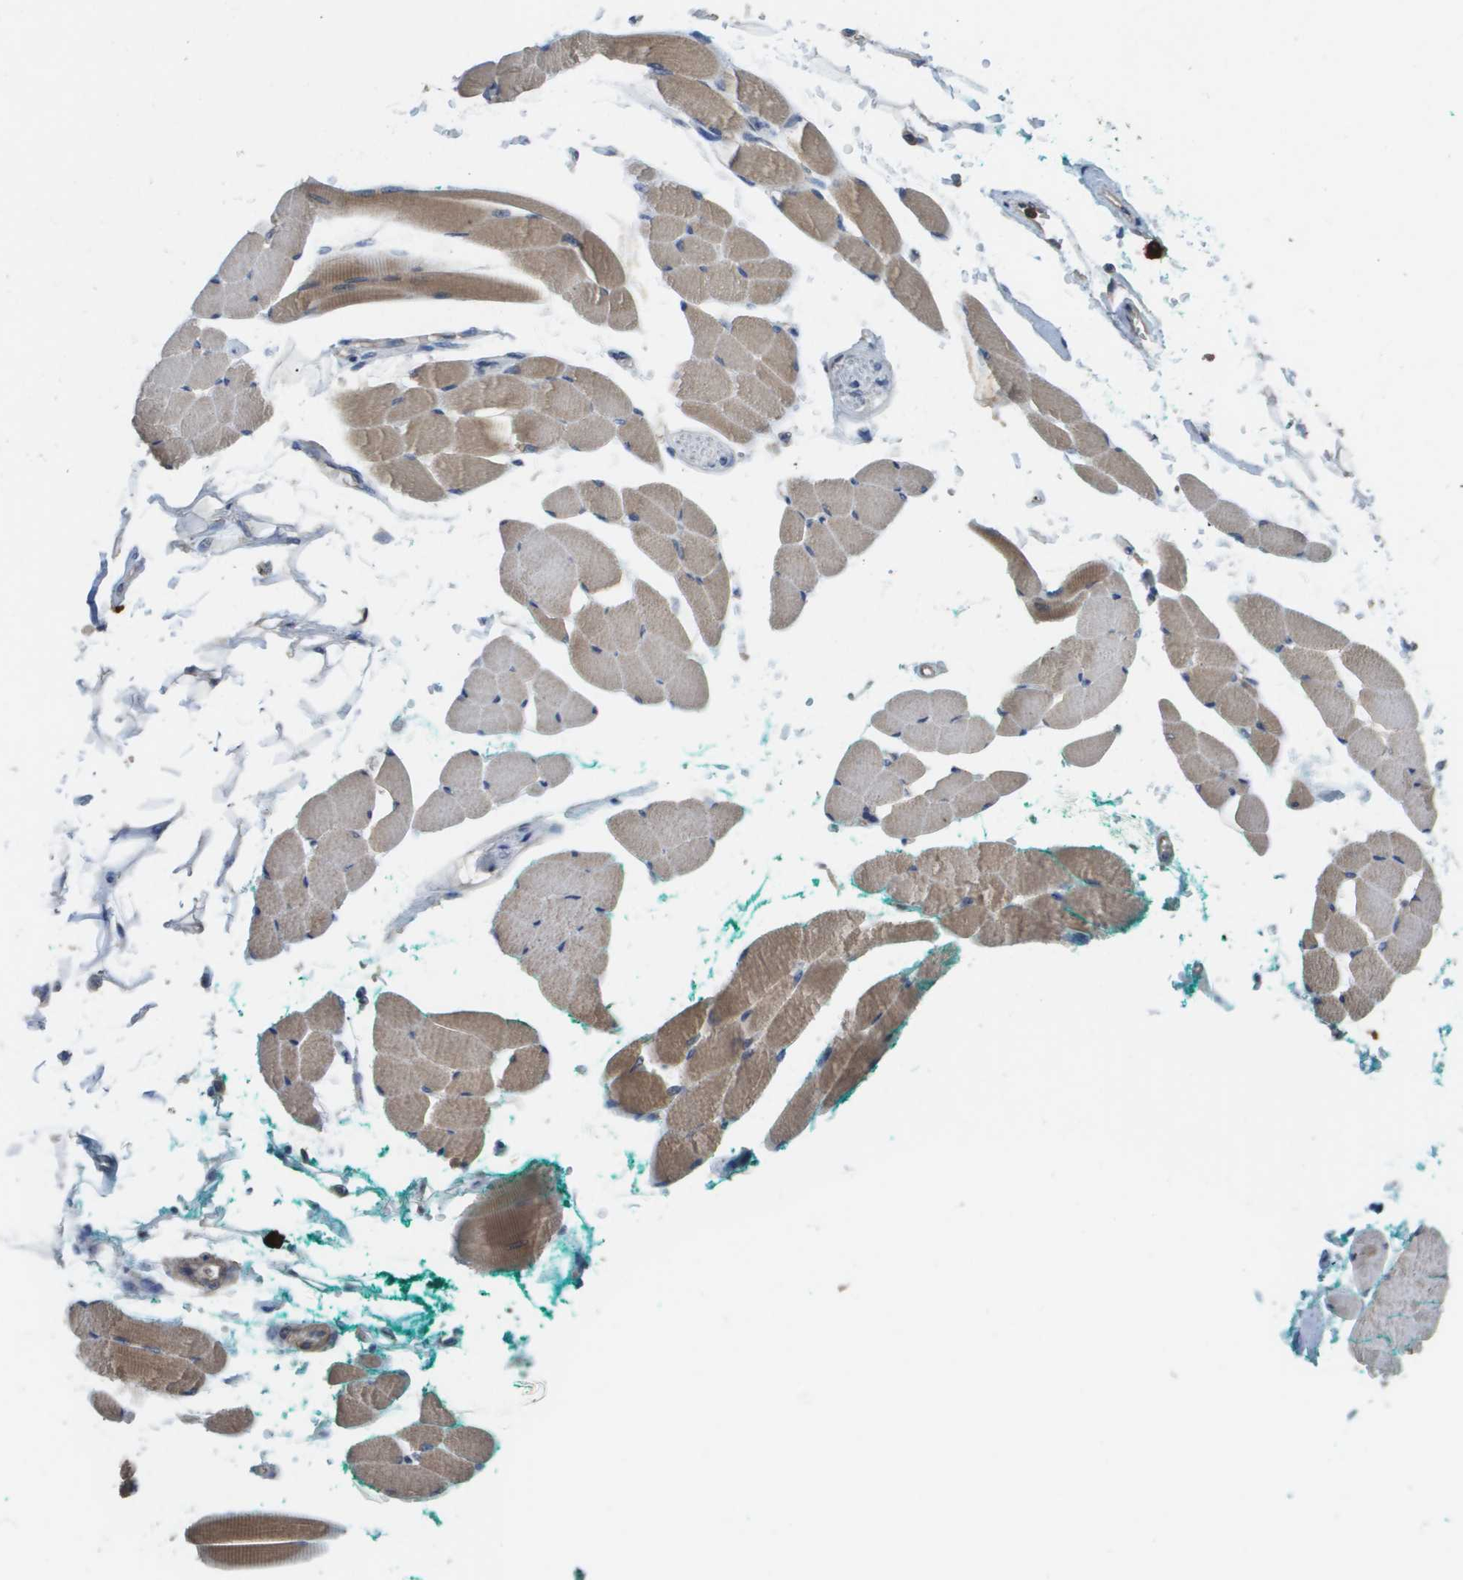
{"staining": {"intensity": "moderate", "quantity": ">75%", "location": "cytoplasmic/membranous"}, "tissue": "skeletal muscle", "cell_type": "Myocytes", "image_type": "normal", "snomed": [{"axis": "morphology", "description": "Normal tissue, NOS"}, {"axis": "topography", "description": "Skeletal muscle"}, {"axis": "topography", "description": "Oral tissue"}, {"axis": "topography", "description": "Peripheral nerve tissue"}], "caption": "Immunohistochemistry (DAB (3,3'-diaminobenzidine)) staining of benign human skeletal muscle demonstrates moderate cytoplasmic/membranous protein staining in about >75% of myocytes.", "gene": "RAB27B", "patient": {"sex": "female", "age": 84}}